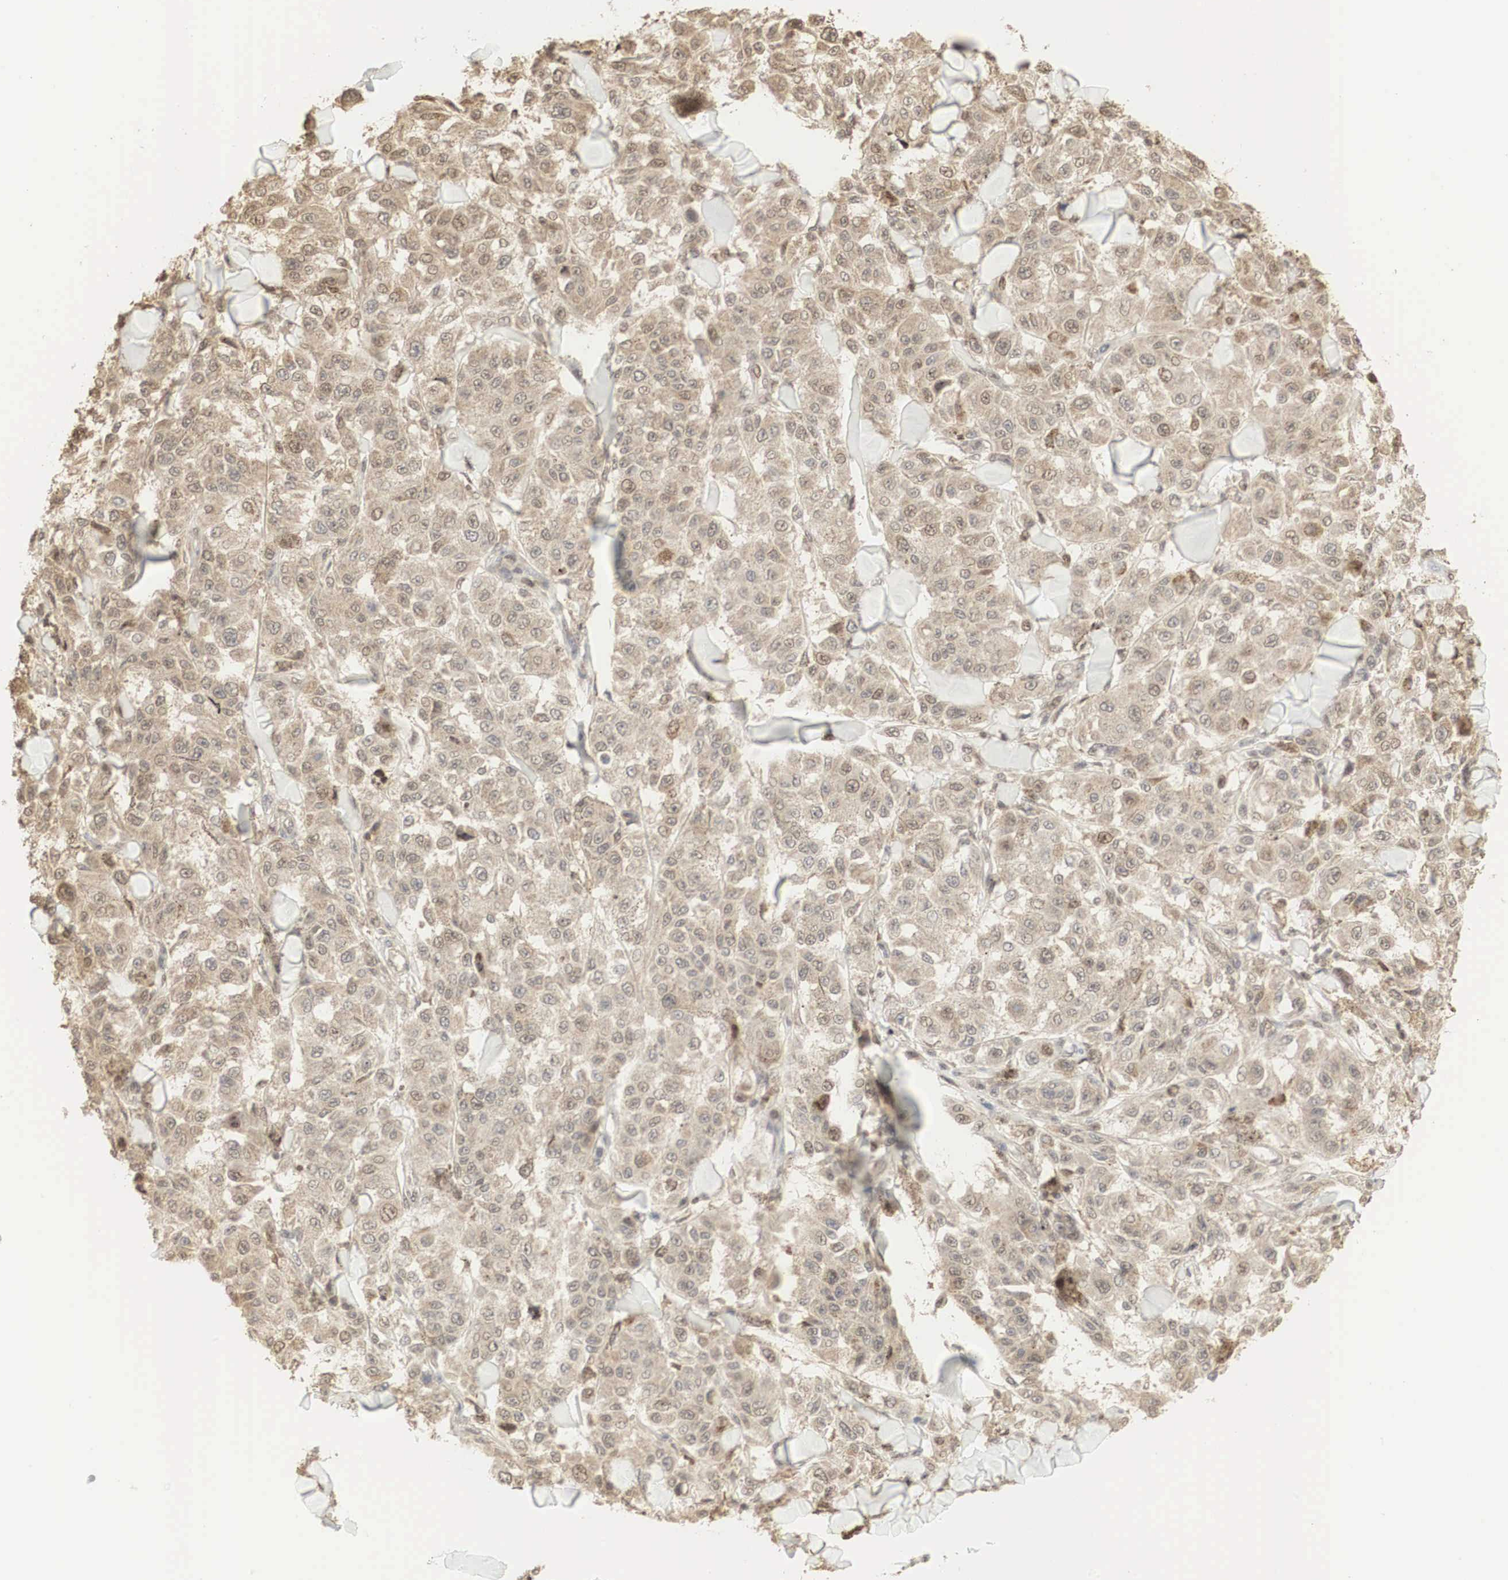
{"staining": {"intensity": "moderate", "quantity": ">75%", "location": "cytoplasmic/membranous,nuclear"}, "tissue": "melanoma", "cell_type": "Tumor cells", "image_type": "cancer", "snomed": [{"axis": "morphology", "description": "Malignant melanoma, NOS"}, {"axis": "topography", "description": "Skin"}], "caption": "This micrograph exhibits malignant melanoma stained with immunohistochemistry (IHC) to label a protein in brown. The cytoplasmic/membranous and nuclear of tumor cells show moderate positivity for the protein. Nuclei are counter-stained blue.", "gene": "RNF113A", "patient": {"sex": "female", "age": 64}}